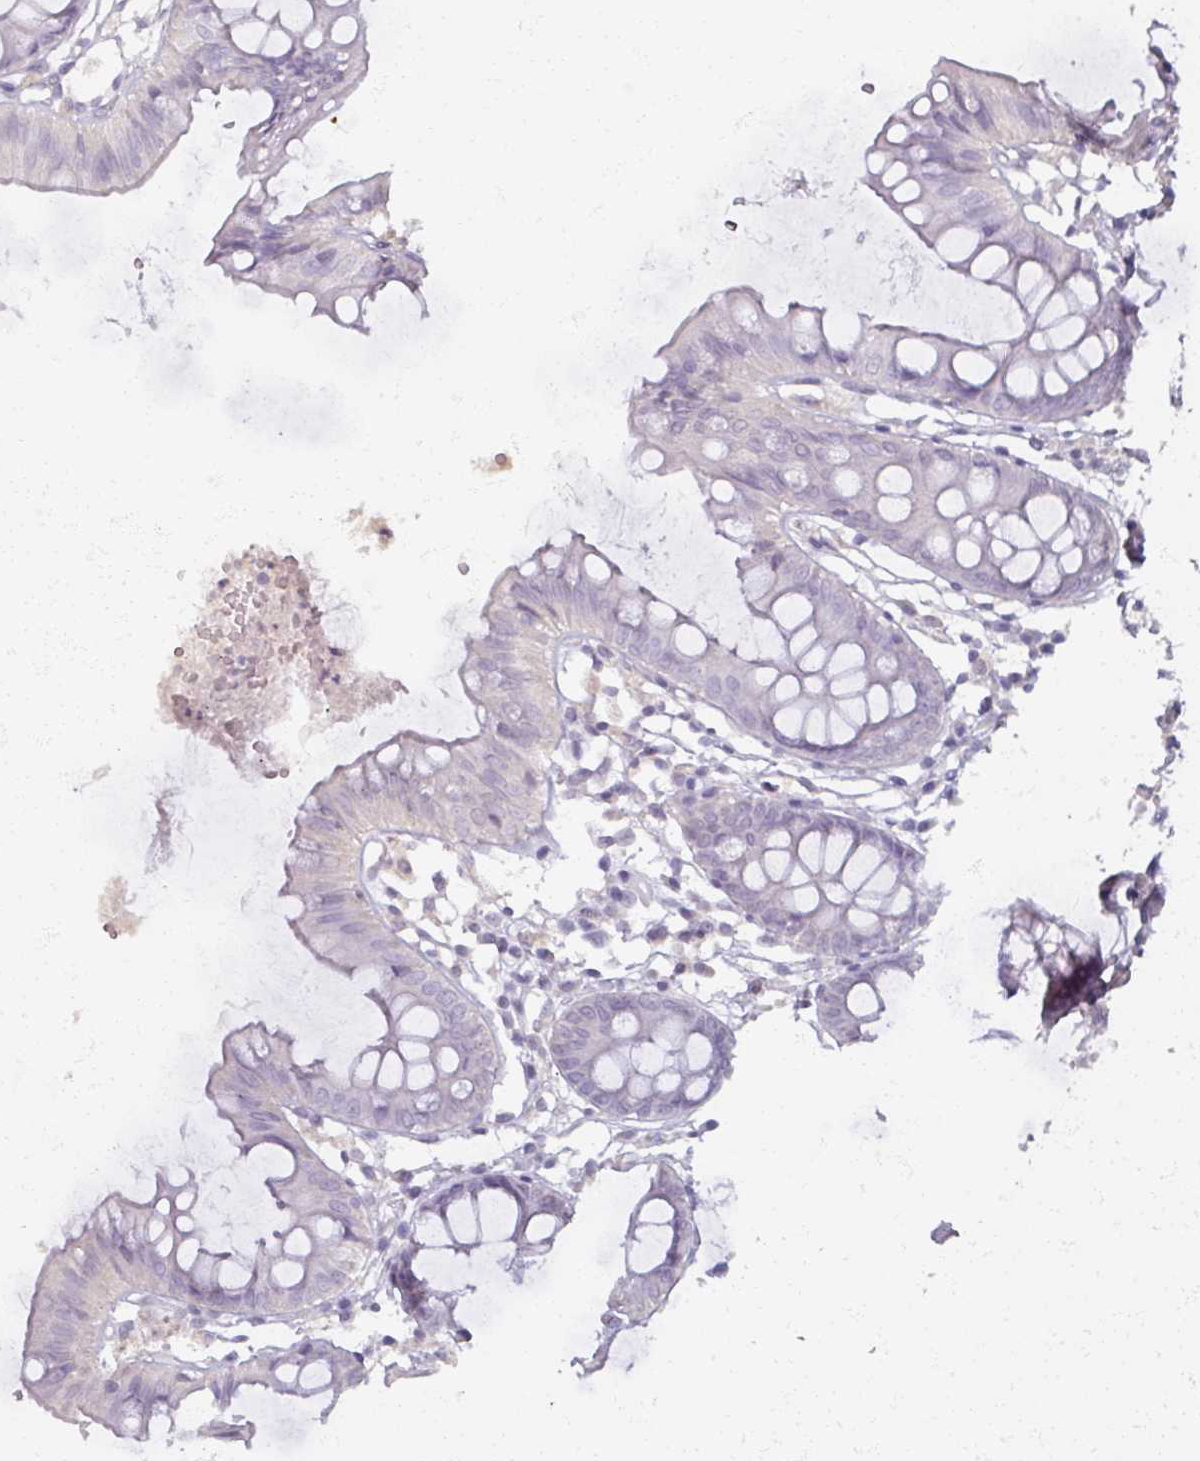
{"staining": {"intensity": "negative", "quantity": "none", "location": "none"}, "tissue": "colon", "cell_type": "Endothelial cells", "image_type": "normal", "snomed": [{"axis": "morphology", "description": "Normal tissue, NOS"}, {"axis": "topography", "description": "Colon"}], "caption": "High power microscopy micrograph of an IHC micrograph of normal colon, revealing no significant positivity in endothelial cells.", "gene": "SOX11", "patient": {"sex": "female", "age": 84}}